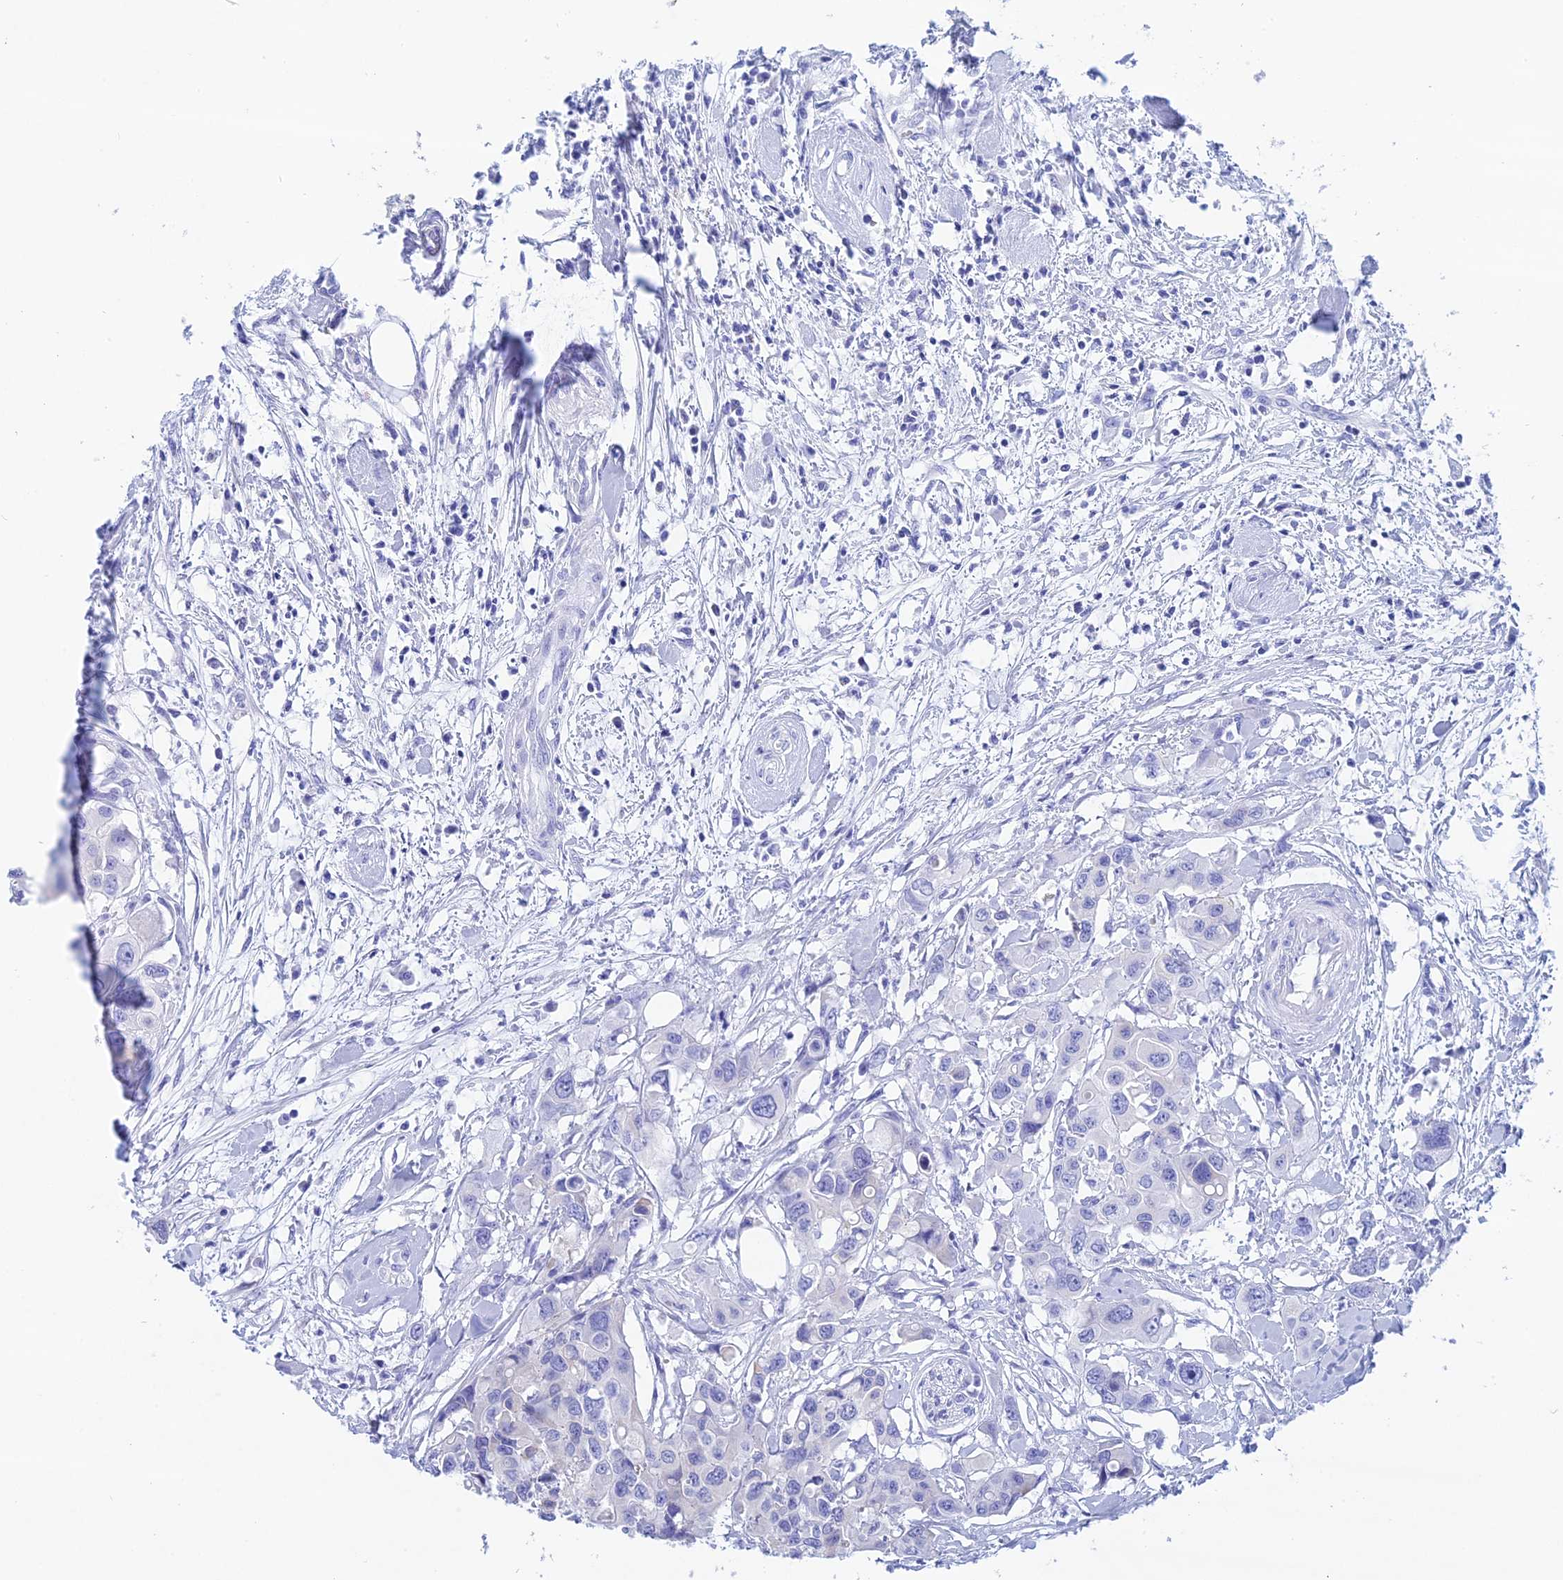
{"staining": {"intensity": "negative", "quantity": "none", "location": "none"}, "tissue": "colorectal cancer", "cell_type": "Tumor cells", "image_type": "cancer", "snomed": [{"axis": "morphology", "description": "Adenocarcinoma, NOS"}, {"axis": "topography", "description": "Colon"}], "caption": "Immunohistochemistry image of colorectal cancer stained for a protein (brown), which demonstrates no positivity in tumor cells.", "gene": "TEX101", "patient": {"sex": "male", "age": 77}}